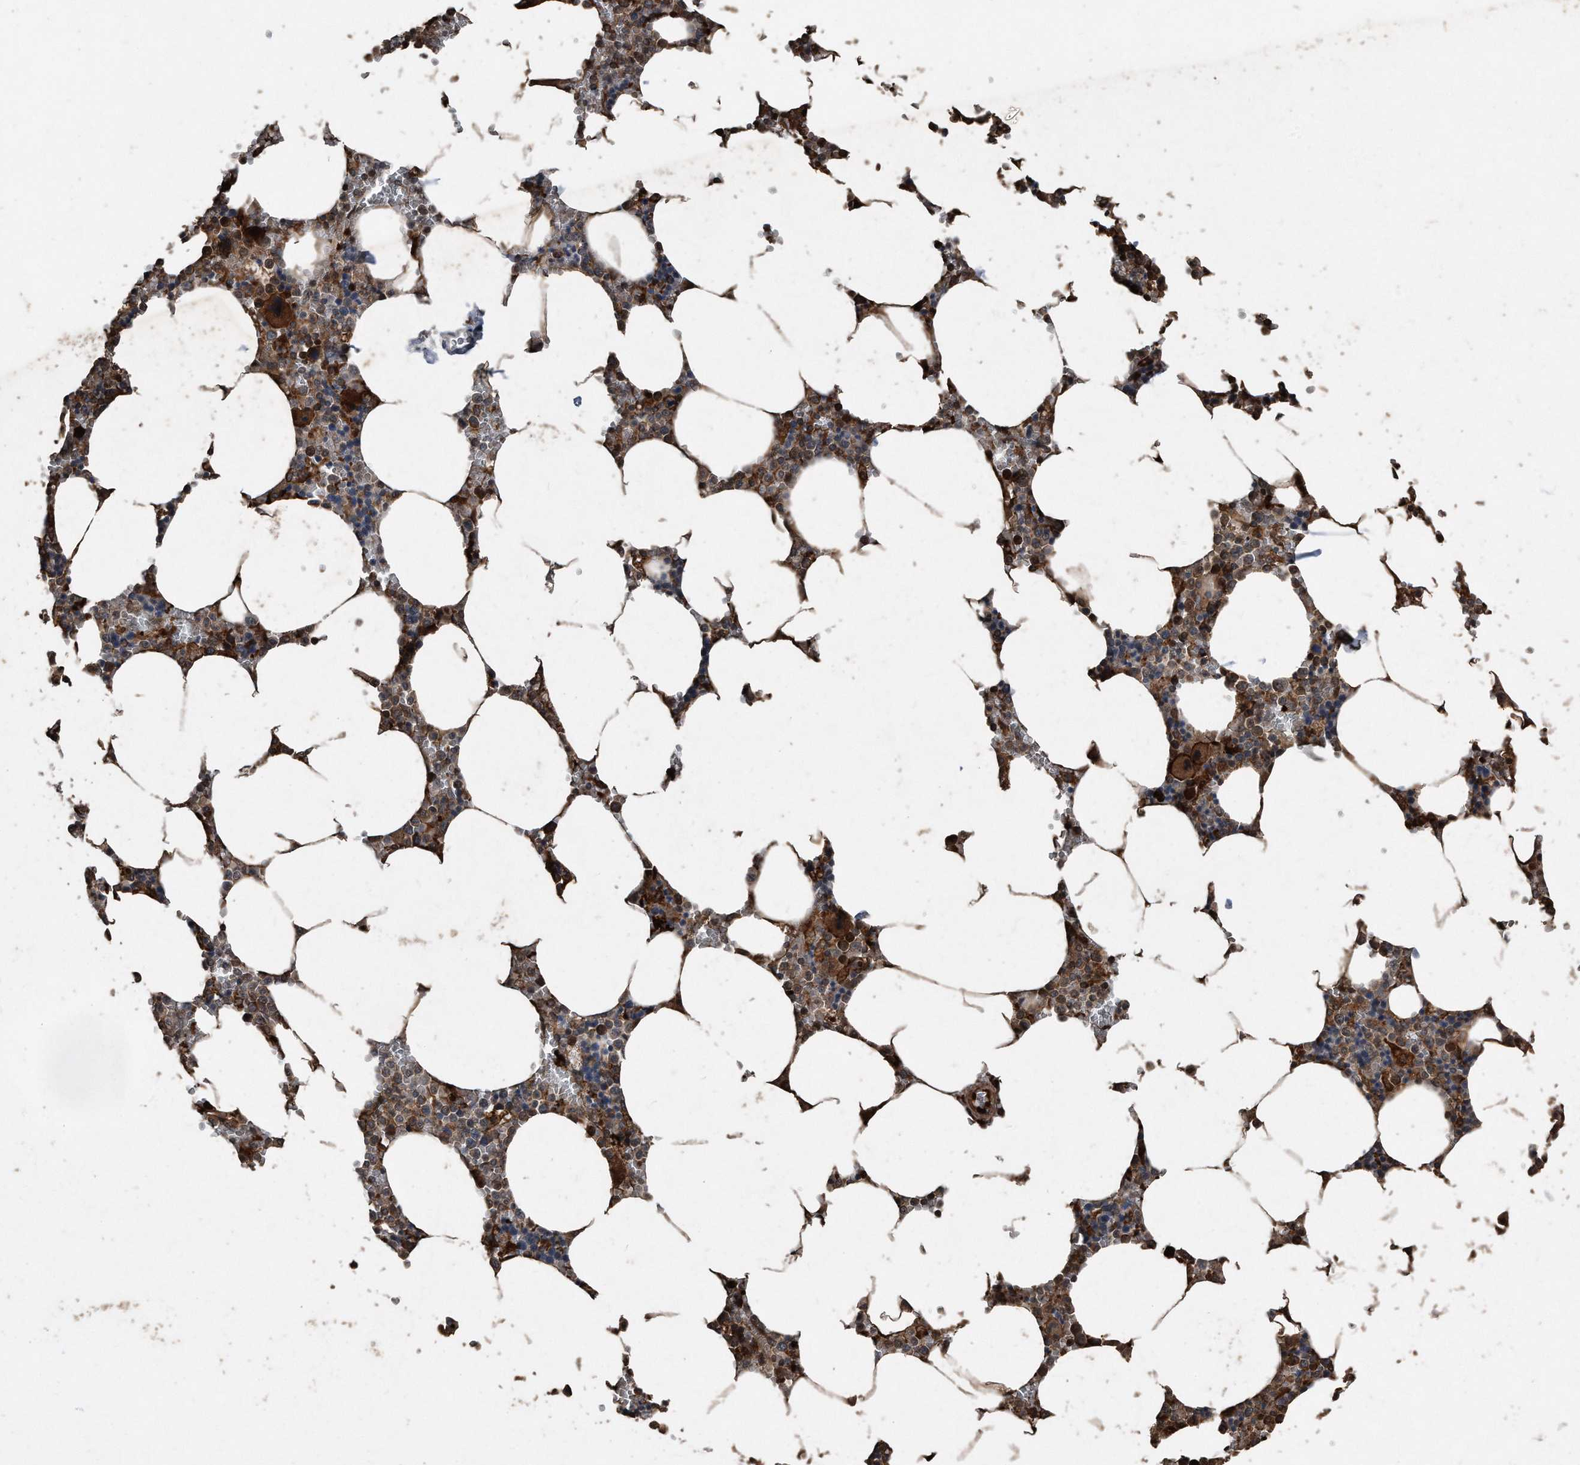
{"staining": {"intensity": "strong", "quantity": "<25%", "location": "cytoplasmic/membranous"}, "tissue": "bone marrow", "cell_type": "Hematopoietic cells", "image_type": "normal", "snomed": [{"axis": "morphology", "description": "Normal tissue, NOS"}, {"axis": "topography", "description": "Bone marrow"}], "caption": "This is a micrograph of IHC staining of normal bone marrow, which shows strong expression in the cytoplasmic/membranous of hematopoietic cells.", "gene": "ANKRD10", "patient": {"sex": "male", "age": 70}}